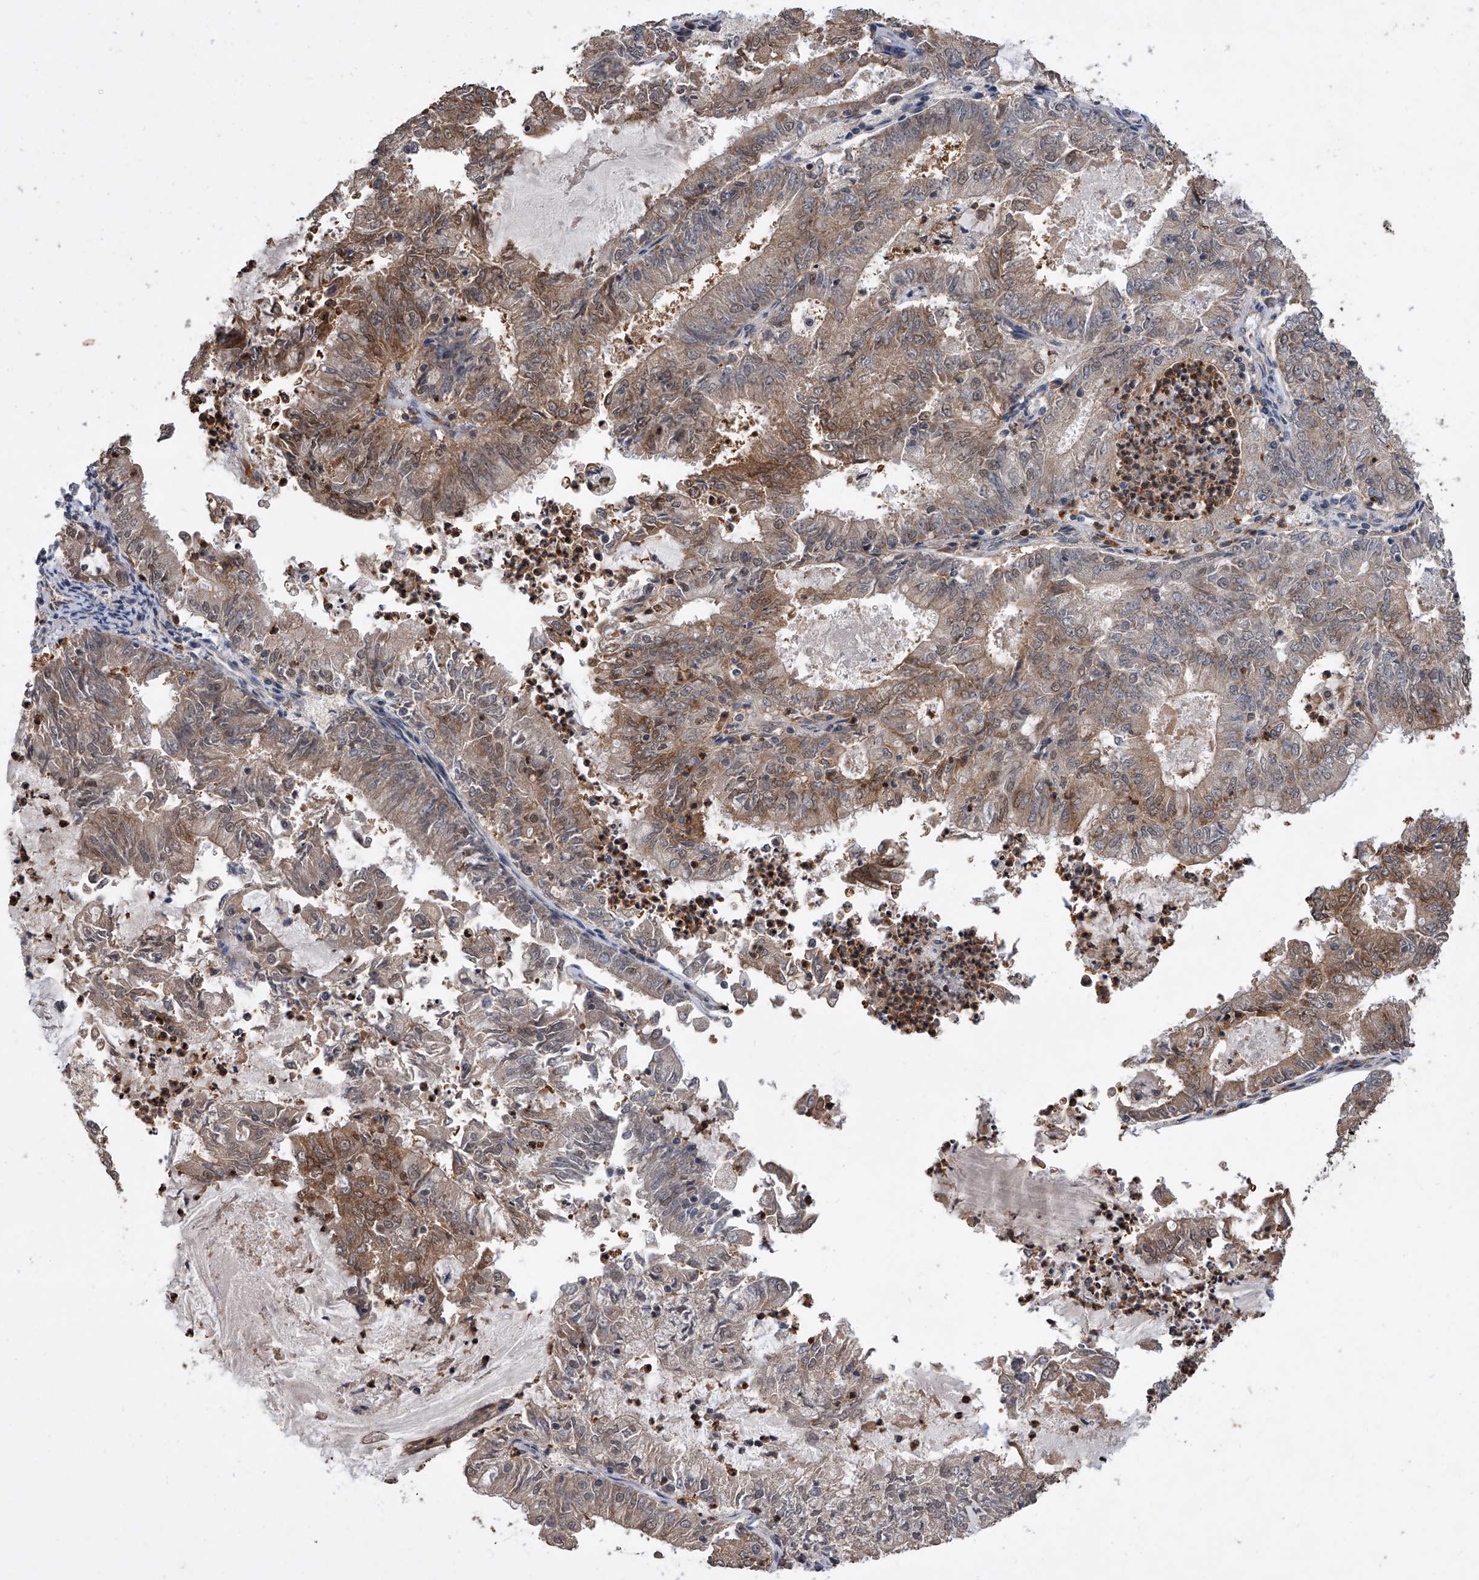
{"staining": {"intensity": "moderate", "quantity": "25%-75%", "location": "cytoplasmic/membranous,nuclear"}, "tissue": "endometrial cancer", "cell_type": "Tumor cells", "image_type": "cancer", "snomed": [{"axis": "morphology", "description": "Adenocarcinoma, NOS"}, {"axis": "topography", "description": "Endometrium"}], "caption": "Approximately 25%-75% of tumor cells in human endometrial cancer (adenocarcinoma) demonstrate moderate cytoplasmic/membranous and nuclear protein staining as visualized by brown immunohistochemical staining.", "gene": "BHLHE23", "patient": {"sex": "female", "age": 57}}